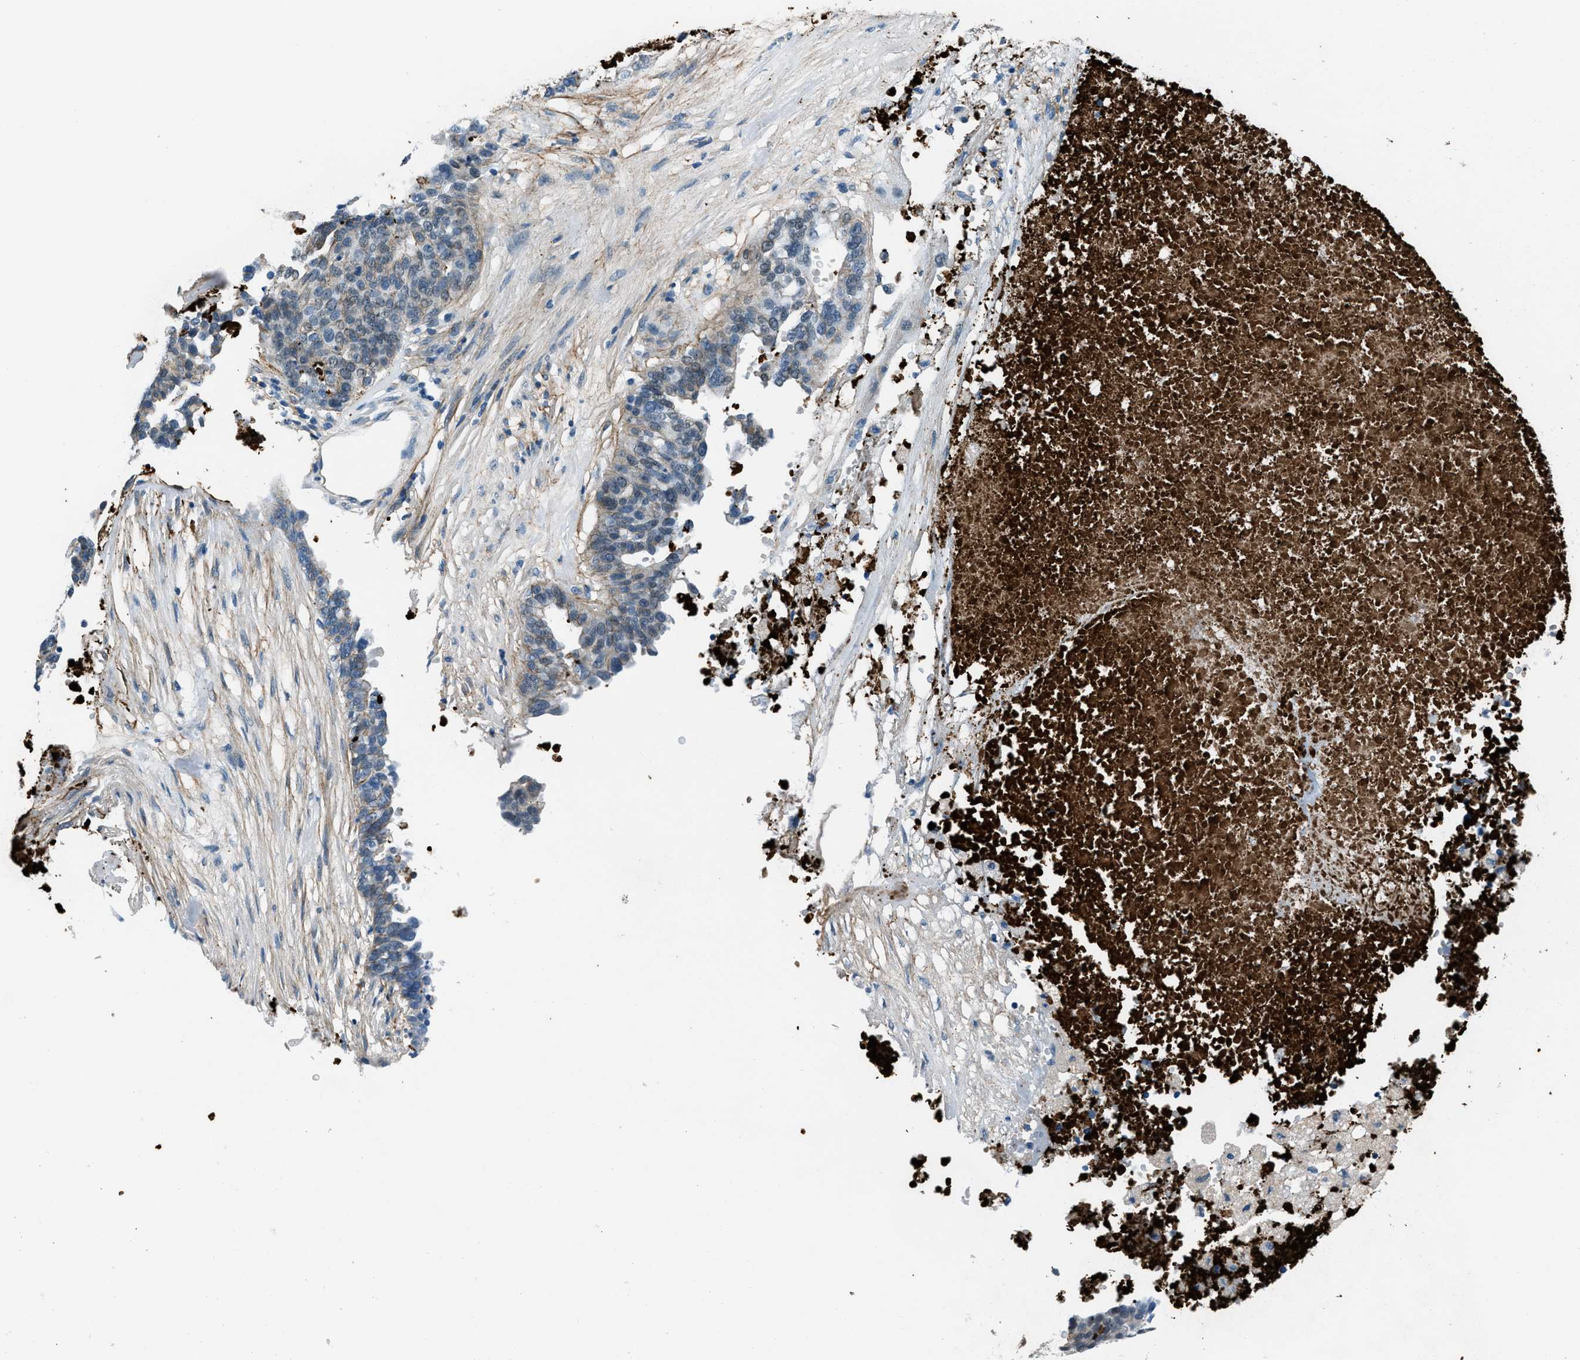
{"staining": {"intensity": "weak", "quantity": "<25%", "location": "cytoplasmic/membranous"}, "tissue": "ovarian cancer", "cell_type": "Tumor cells", "image_type": "cancer", "snomed": [{"axis": "morphology", "description": "Cystadenocarcinoma, serous, NOS"}, {"axis": "topography", "description": "Ovary"}], "caption": "Tumor cells show no significant protein positivity in ovarian serous cystadenocarcinoma. (Brightfield microscopy of DAB (3,3'-diaminobenzidine) immunohistochemistry (IHC) at high magnification).", "gene": "FBN1", "patient": {"sex": "female", "age": 59}}